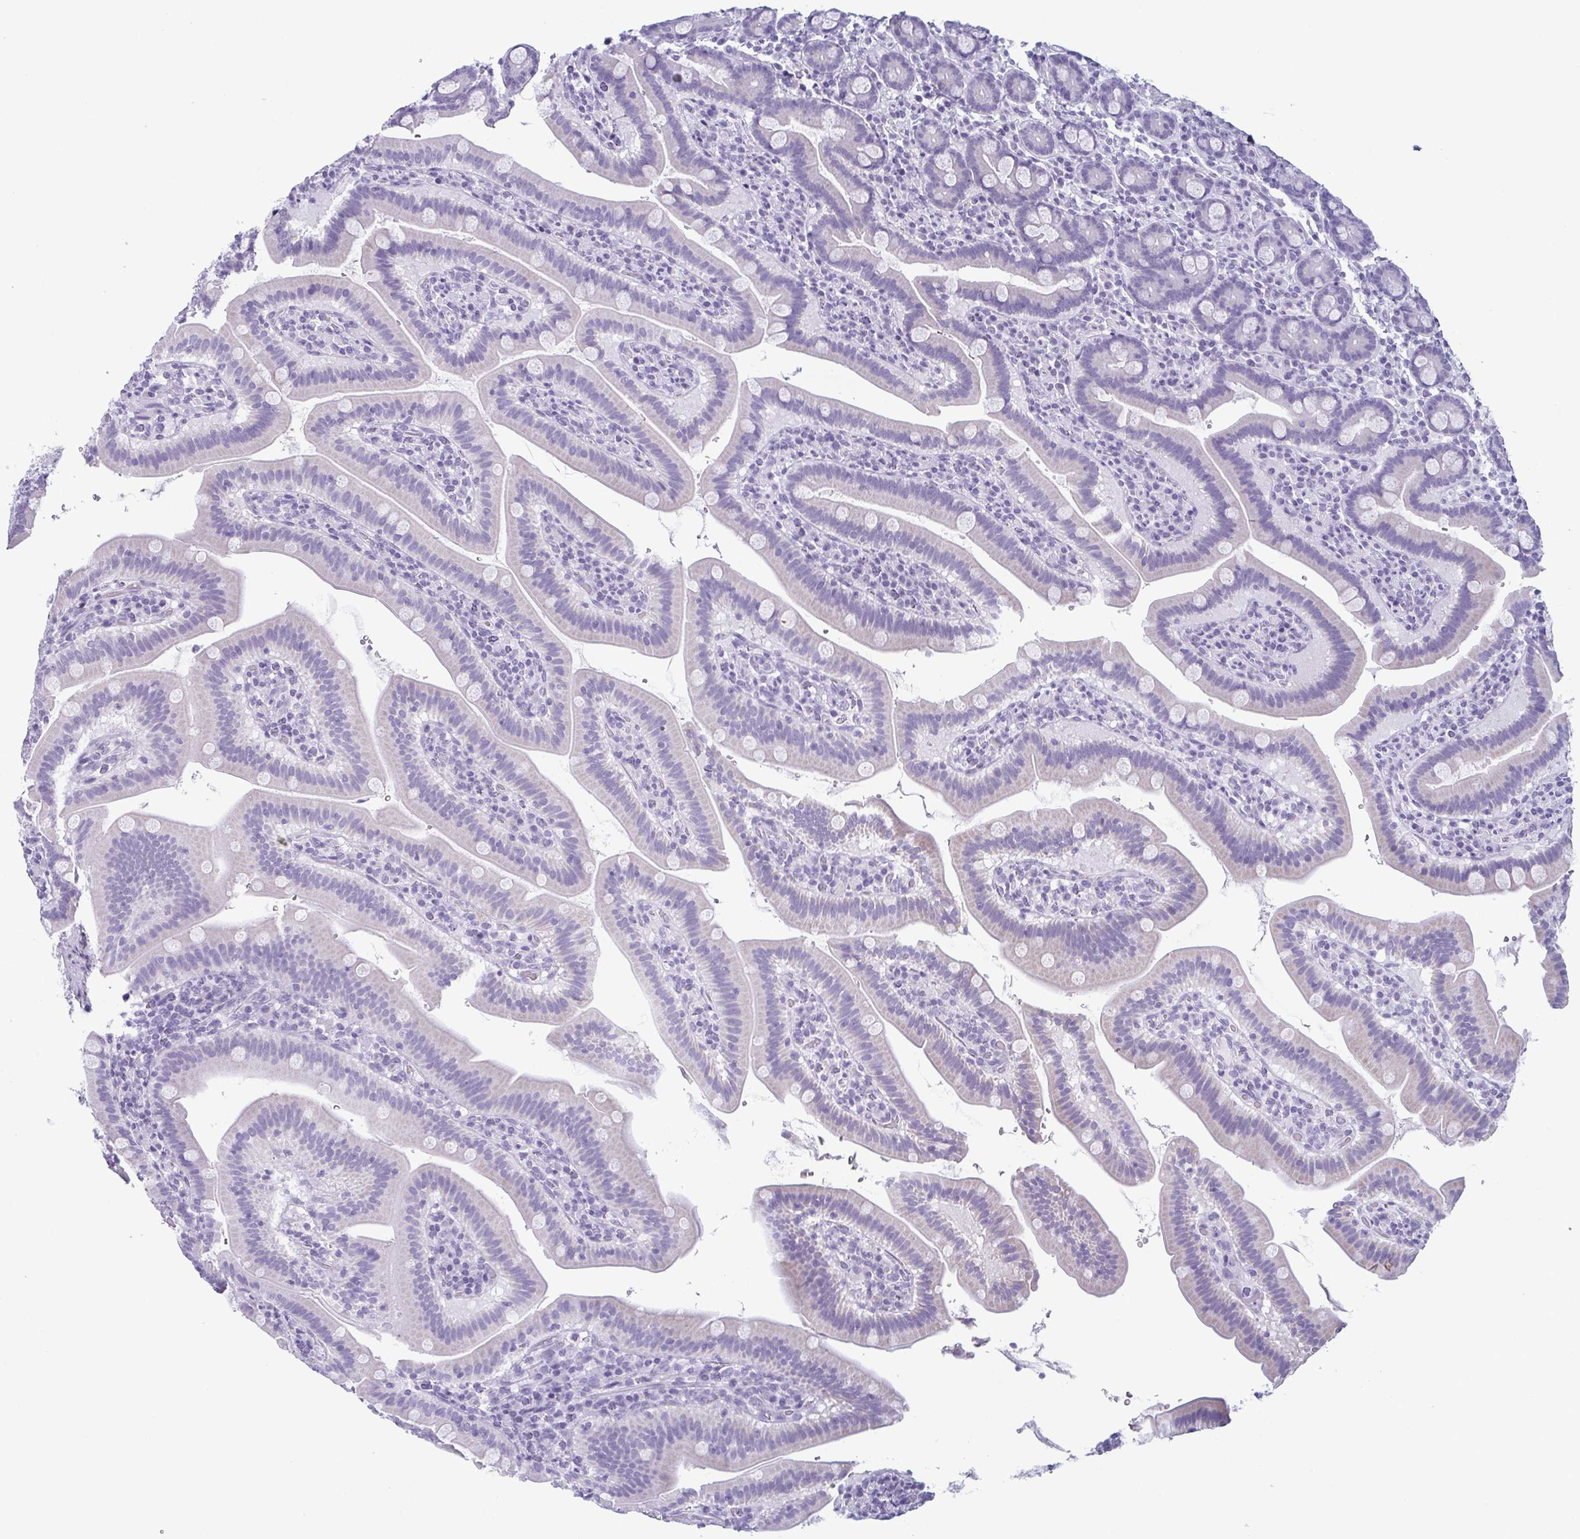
{"staining": {"intensity": "negative", "quantity": "none", "location": "none"}, "tissue": "small intestine", "cell_type": "Glandular cells", "image_type": "normal", "snomed": [{"axis": "morphology", "description": "Normal tissue, NOS"}, {"axis": "topography", "description": "Small intestine"}], "caption": "Normal small intestine was stained to show a protein in brown. There is no significant positivity in glandular cells. (Brightfield microscopy of DAB (3,3'-diaminobenzidine) IHC at high magnification).", "gene": "KRT78", "patient": {"sex": "male", "age": 26}}